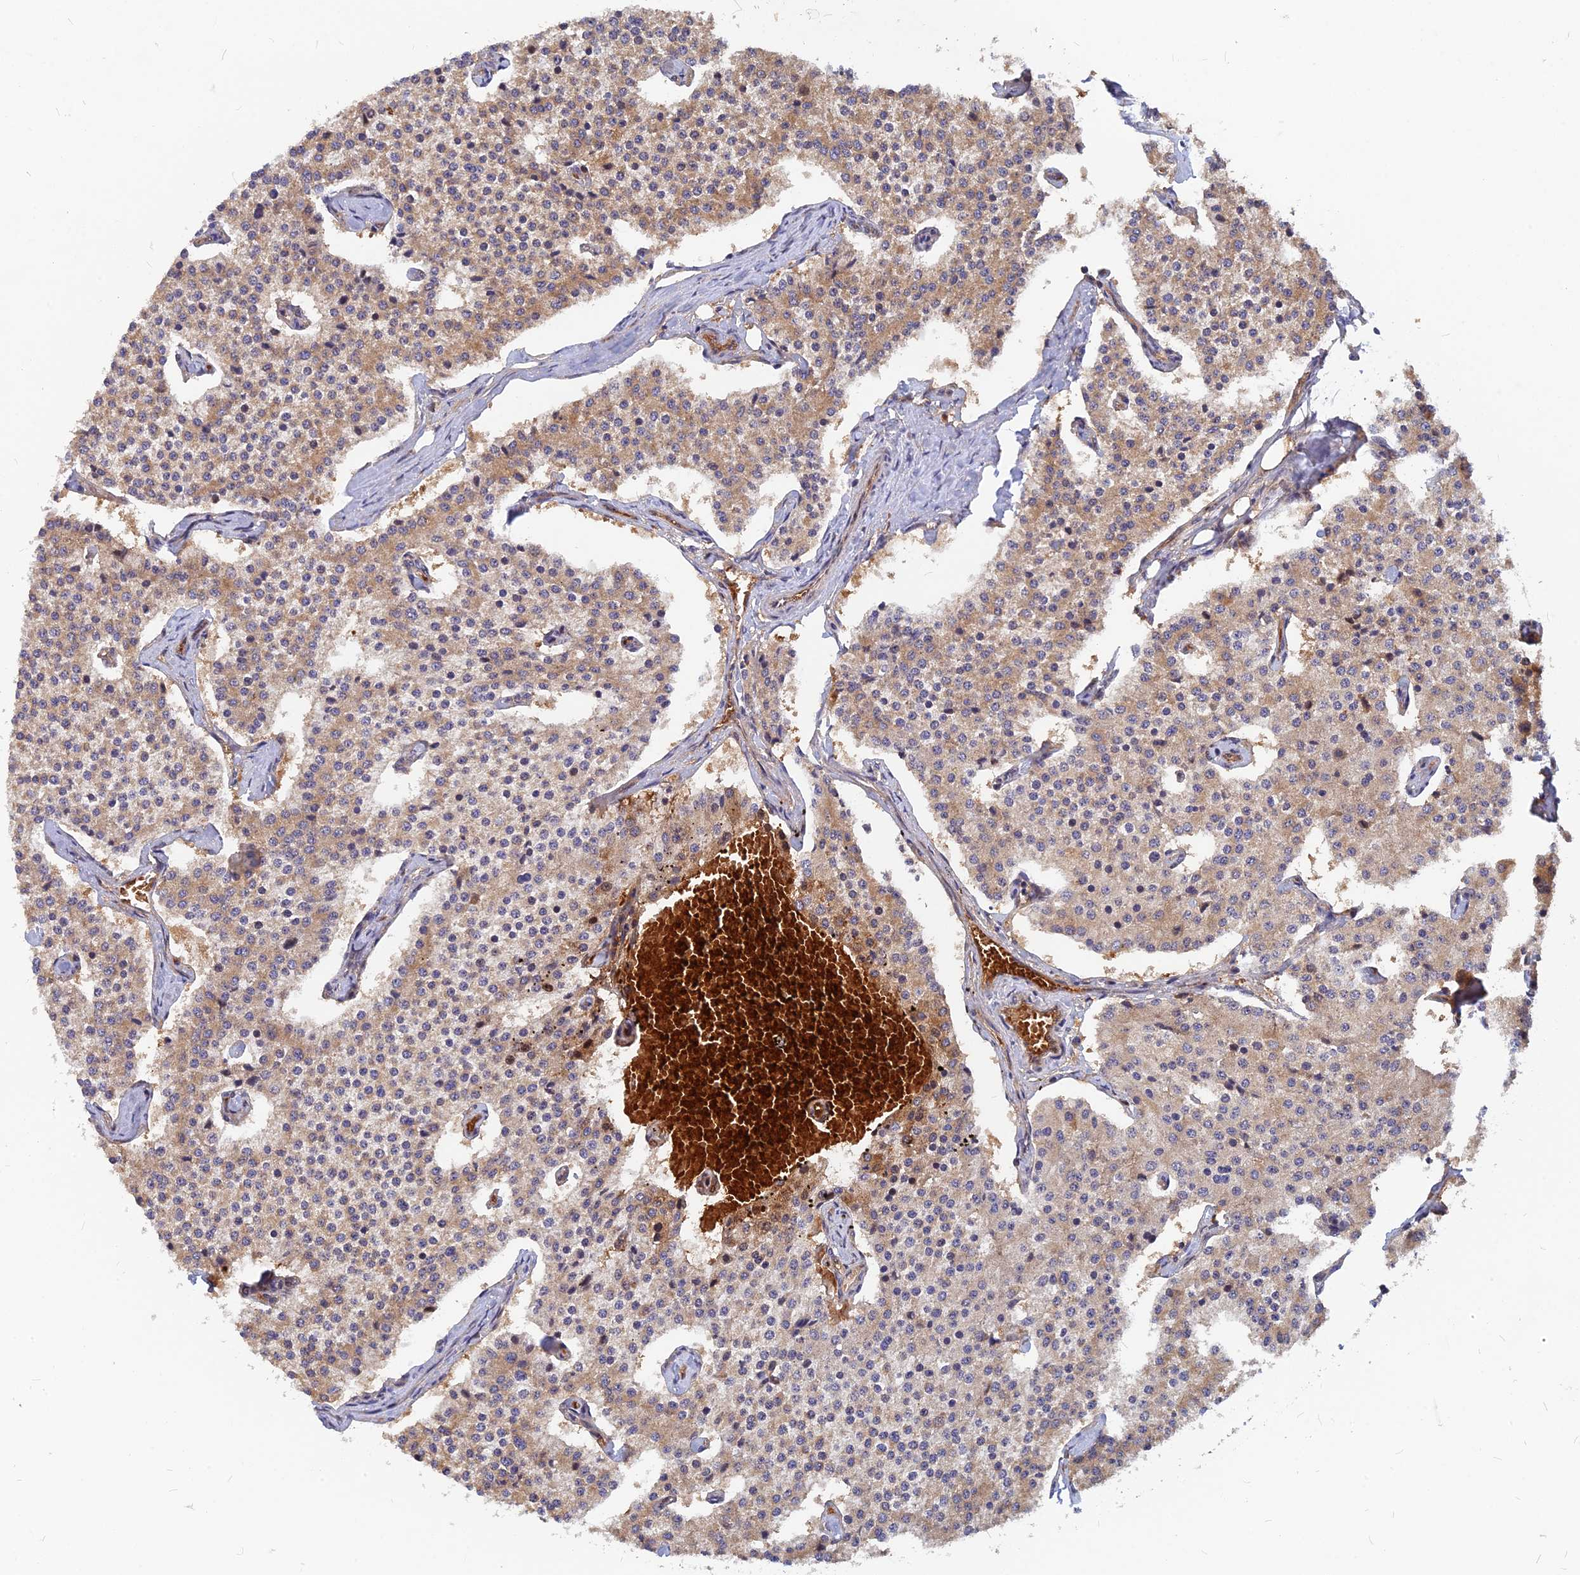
{"staining": {"intensity": "moderate", "quantity": ">75%", "location": "cytoplasmic/membranous"}, "tissue": "carcinoid", "cell_type": "Tumor cells", "image_type": "cancer", "snomed": [{"axis": "morphology", "description": "Carcinoid, malignant, NOS"}, {"axis": "topography", "description": "Colon"}], "caption": "Carcinoid tissue shows moderate cytoplasmic/membranous positivity in about >75% of tumor cells", "gene": "ARL2BP", "patient": {"sex": "female", "age": 52}}